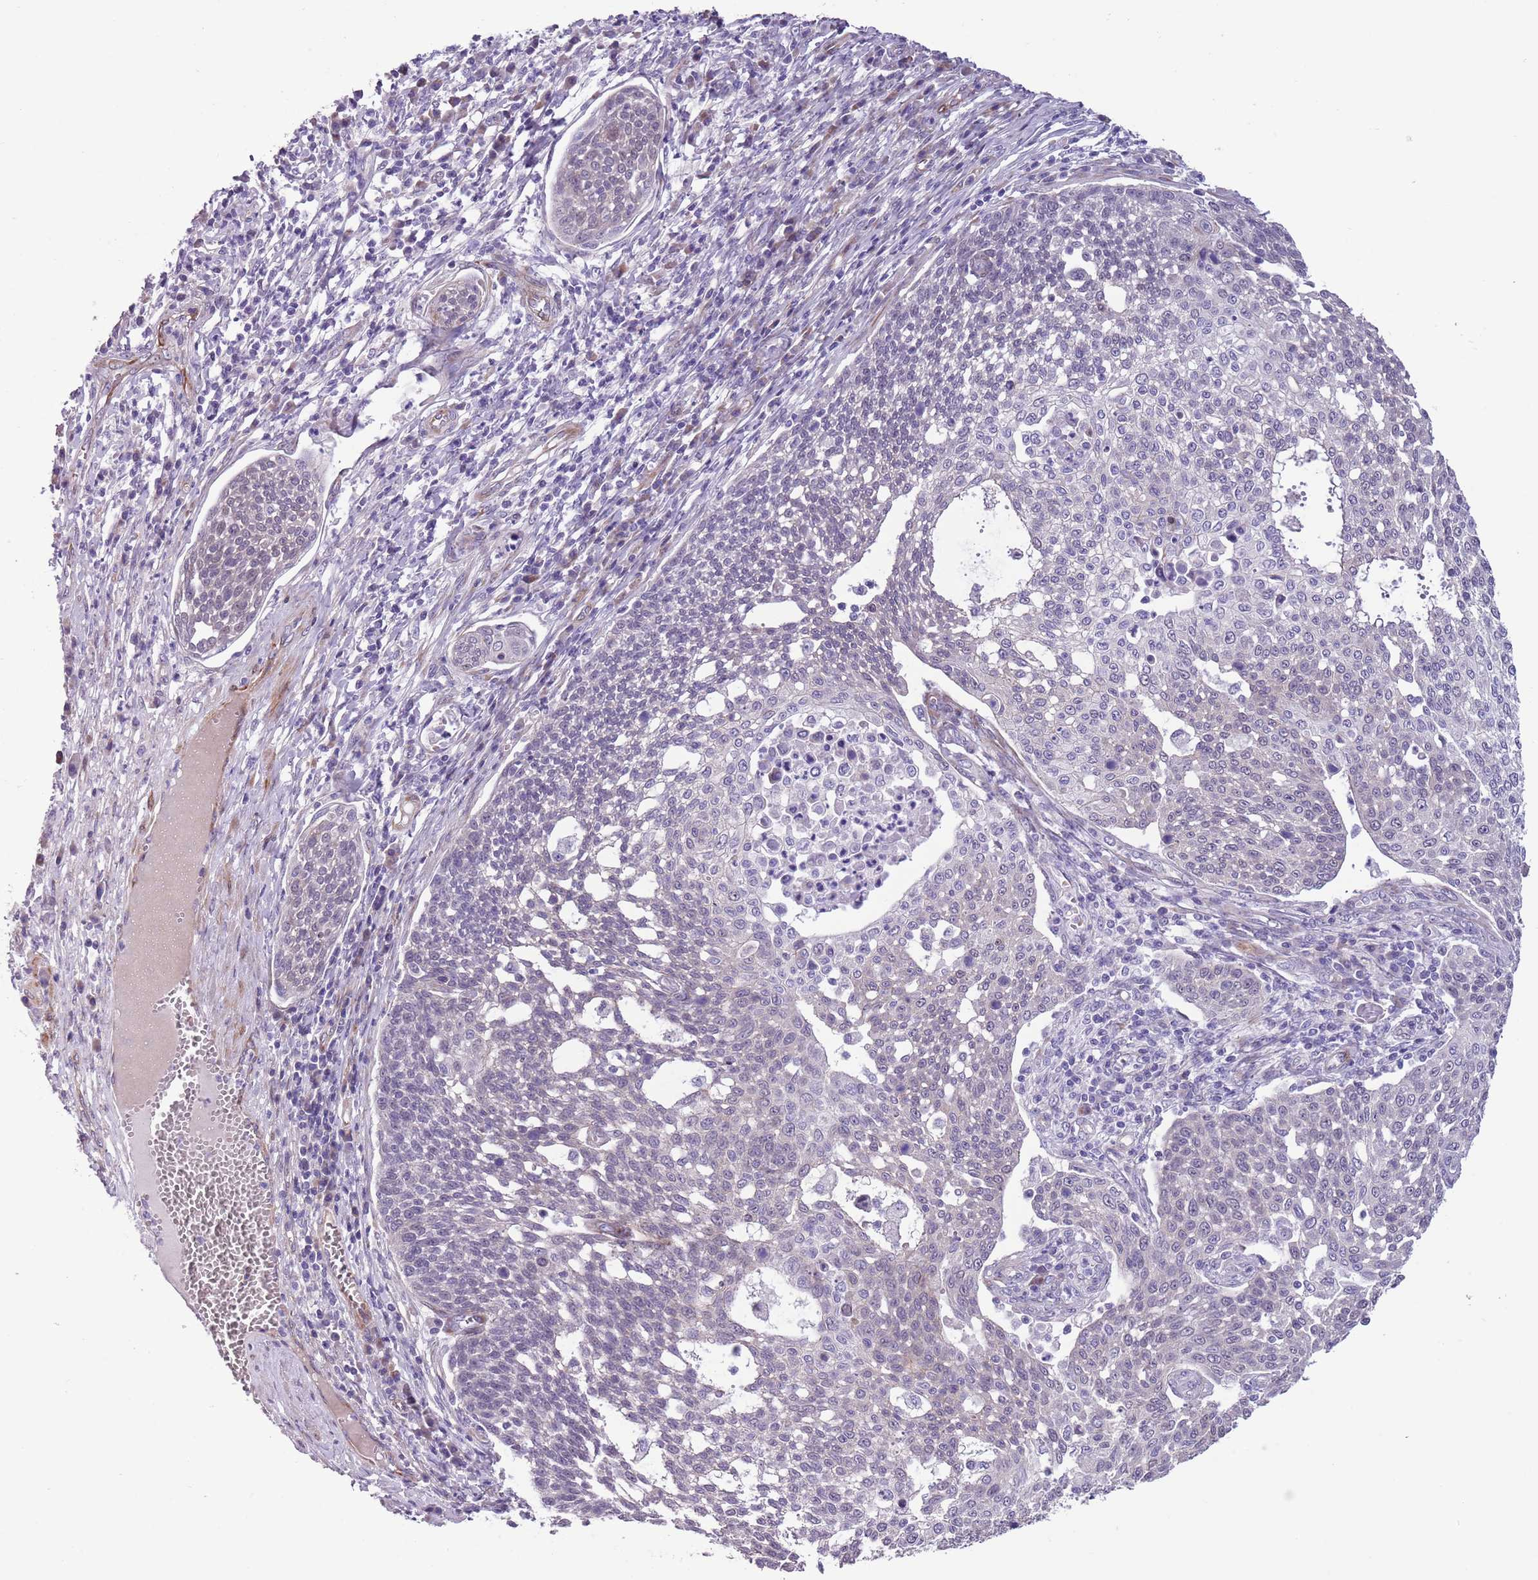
{"staining": {"intensity": "negative", "quantity": "none", "location": "none"}, "tissue": "cervical cancer", "cell_type": "Tumor cells", "image_type": "cancer", "snomed": [{"axis": "morphology", "description": "Squamous cell carcinoma, NOS"}, {"axis": "topography", "description": "Cervix"}], "caption": "Cervical cancer (squamous cell carcinoma) was stained to show a protein in brown. There is no significant staining in tumor cells. Nuclei are stained in blue.", "gene": "MRPL32", "patient": {"sex": "female", "age": 34}}